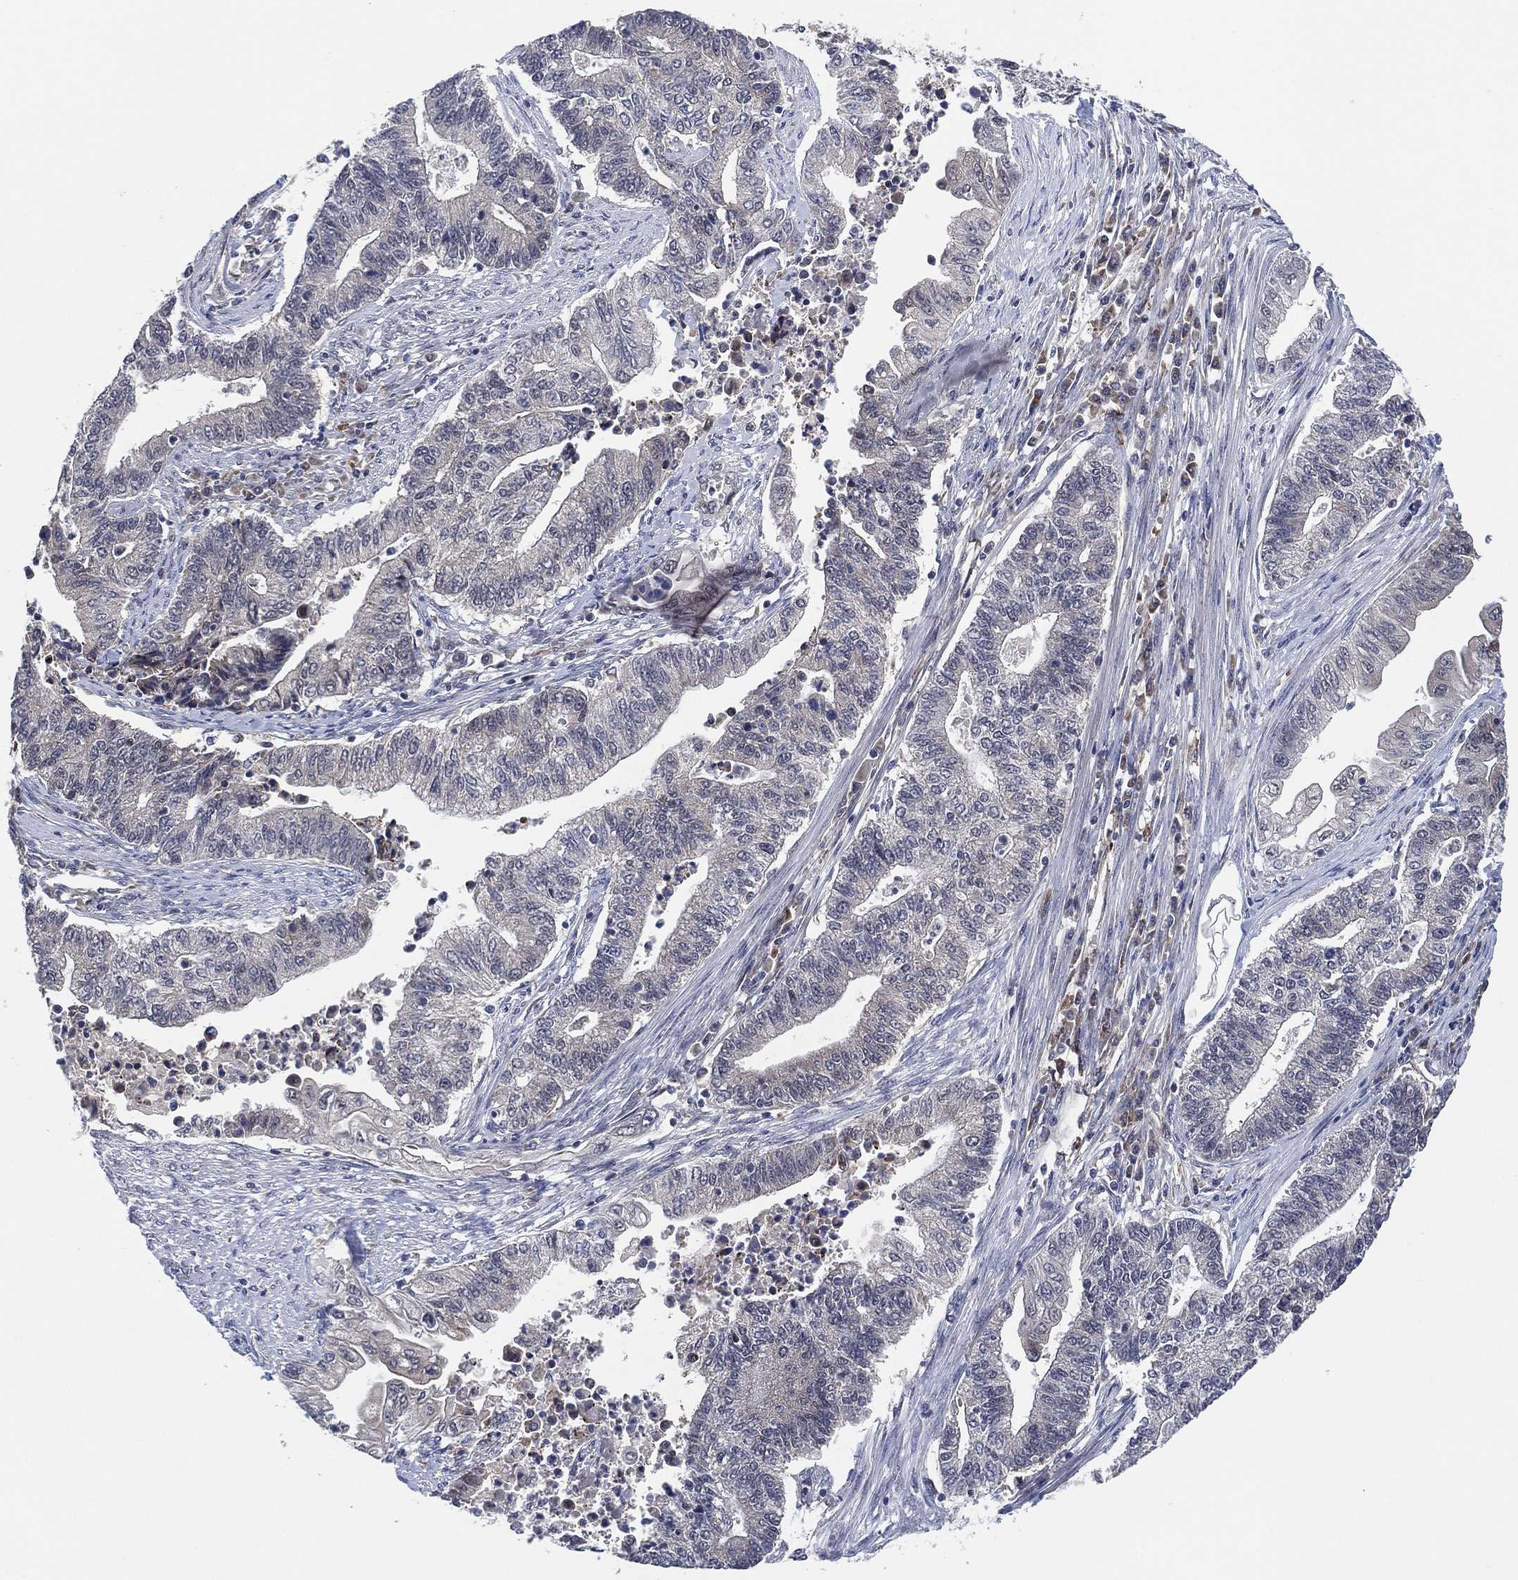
{"staining": {"intensity": "negative", "quantity": "none", "location": "none"}, "tissue": "endometrial cancer", "cell_type": "Tumor cells", "image_type": "cancer", "snomed": [{"axis": "morphology", "description": "Adenocarcinoma, NOS"}, {"axis": "topography", "description": "Uterus"}, {"axis": "topography", "description": "Endometrium"}], "caption": "Human adenocarcinoma (endometrial) stained for a protein using immunohistochemistry exhibits no staining in tumor cells.", "gene": "FES", "patient": {"sex": "female", "age": 54}}